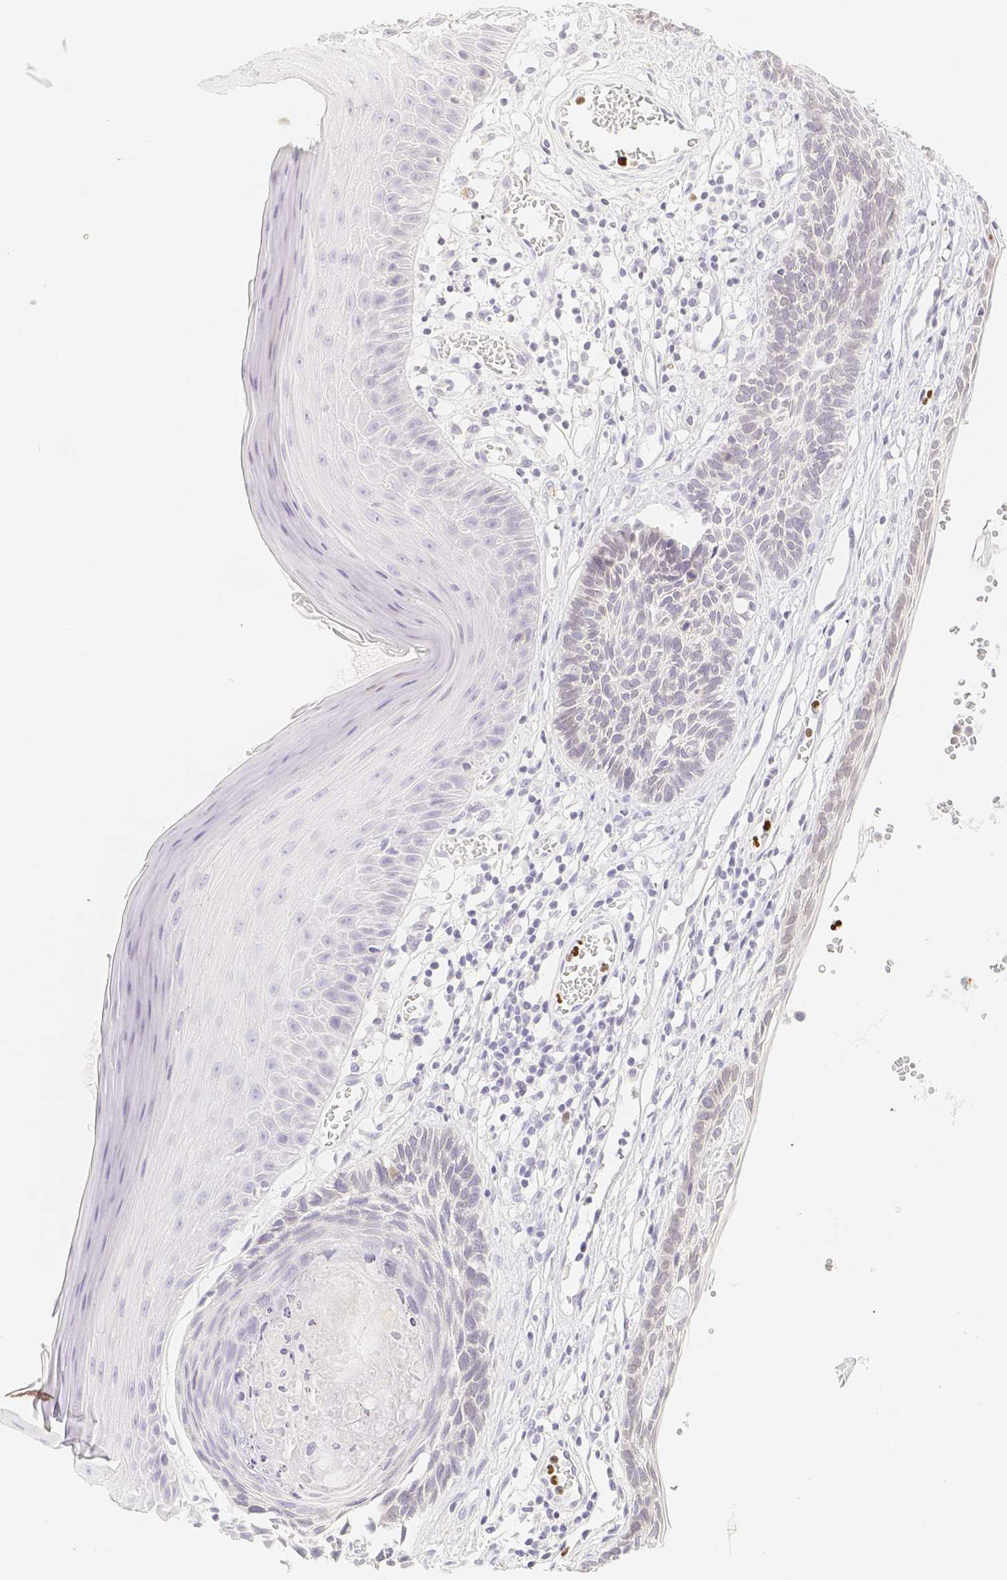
{"staining": {"intensity": "negative", "quantity": "none", "location": "none"}, "tissue": "skin cancer", "cell_type": "Tumor cells", "image_type": "cancer", "snomed": [{"axis": "morphology", "description": "Basal cell carcinoma"}, {"axis": "topography", "description": "Skin"}], "caption": "This is an IHC image of skin basal cell carcinoma. There is no positivity in tumor cells.", "gene": "PADI4", "patient": {"sex": "male", "age": 67}}